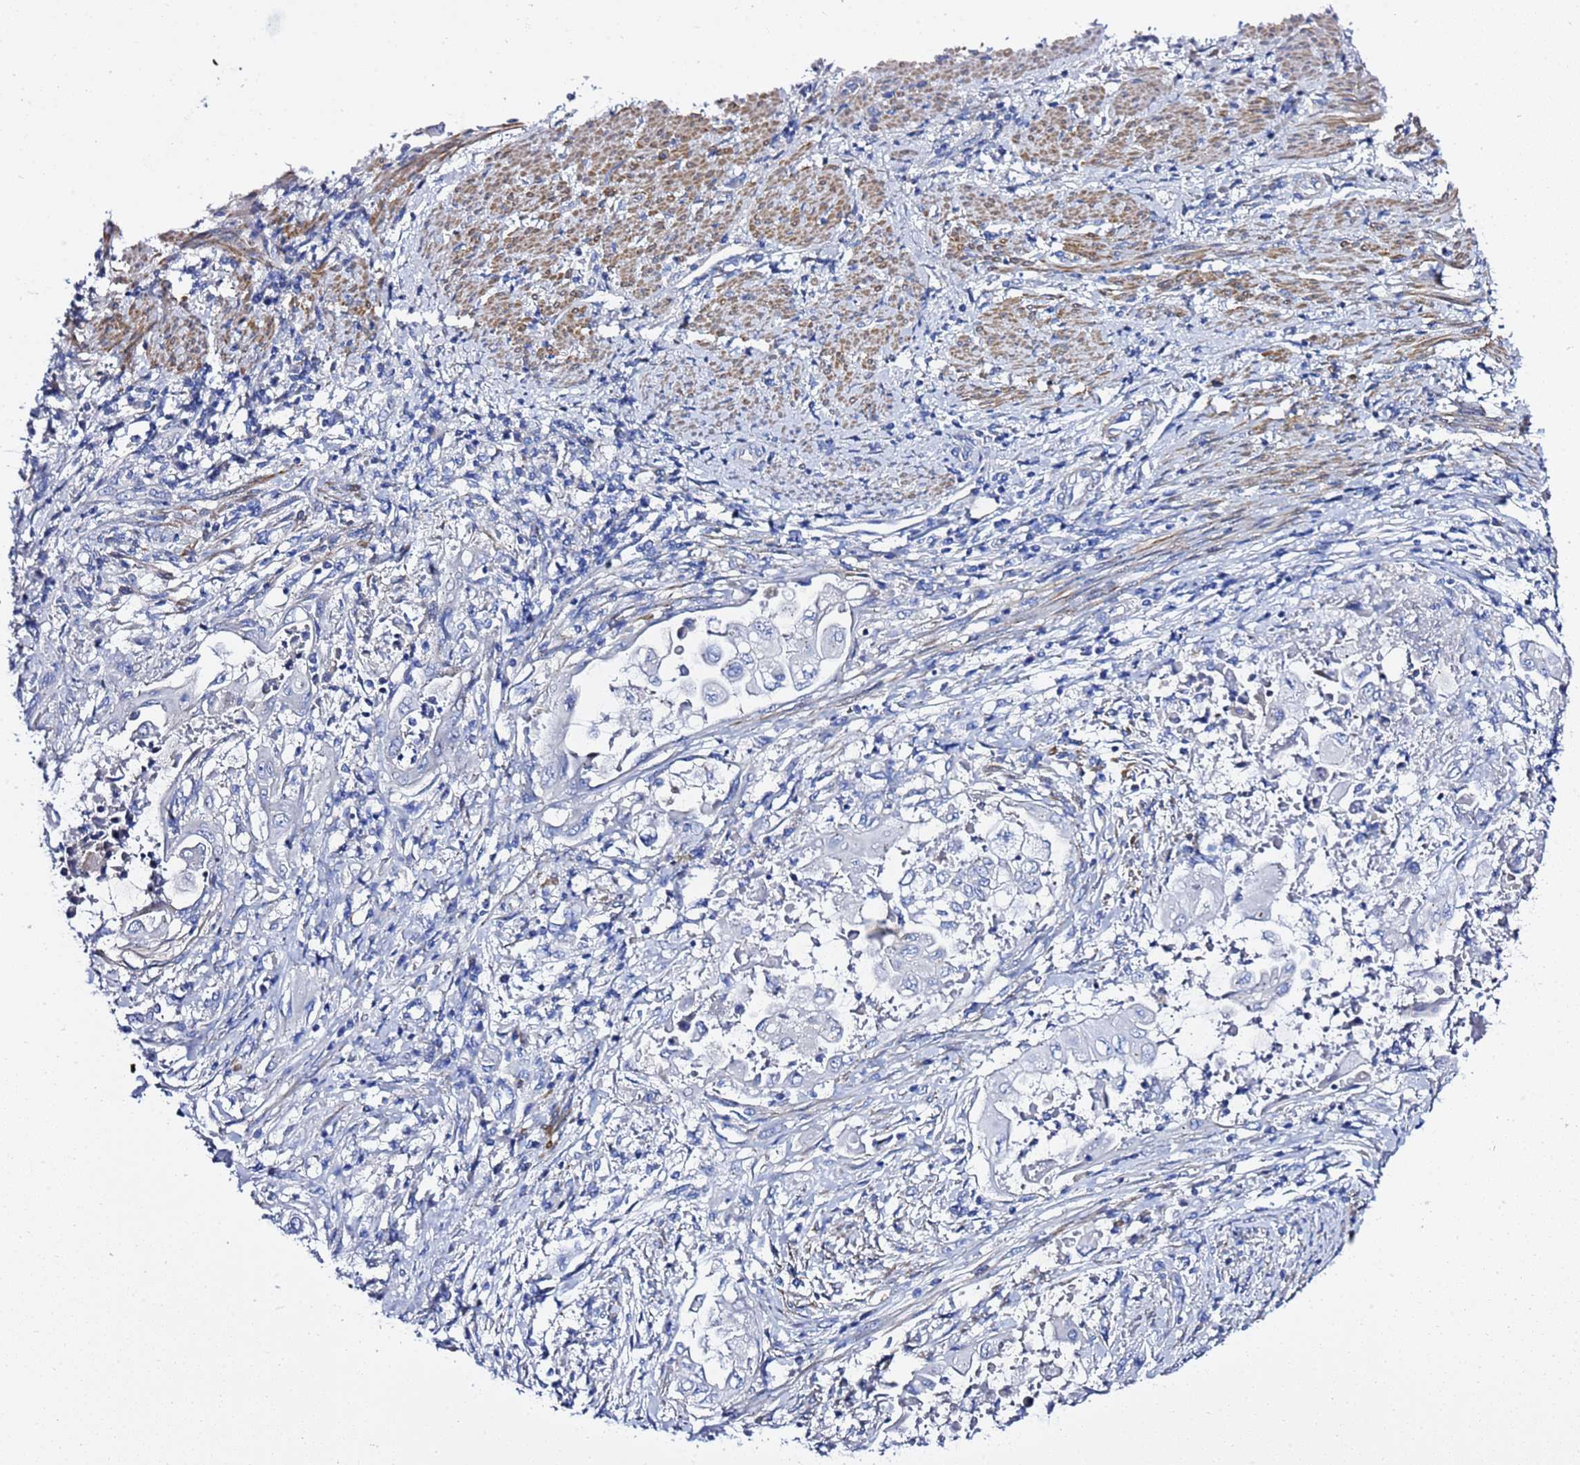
{"staining": {"intensity": "negative", "quantity": "none", "location": "none"}, "tissue": "endometrial cancer", "cell_type": "Tumor cells", "image_type": "cancer", "snomed": [{"axis": "morphology", "description": "Adenocarcinoma, NOS"}, {"axis": "topography", "description": "Uterus"}, {"axis": "topography", "description": "Endometrium"}], "caption": "High magnification brightfield microscopy of adenocarcinoma (endometrial) stained with DAB (brown) and counterstained with hematoxylin (blue): tumor cells show no significant staining.", "gene": "USP18", "patient": {"sex": "female", "age": 70}}